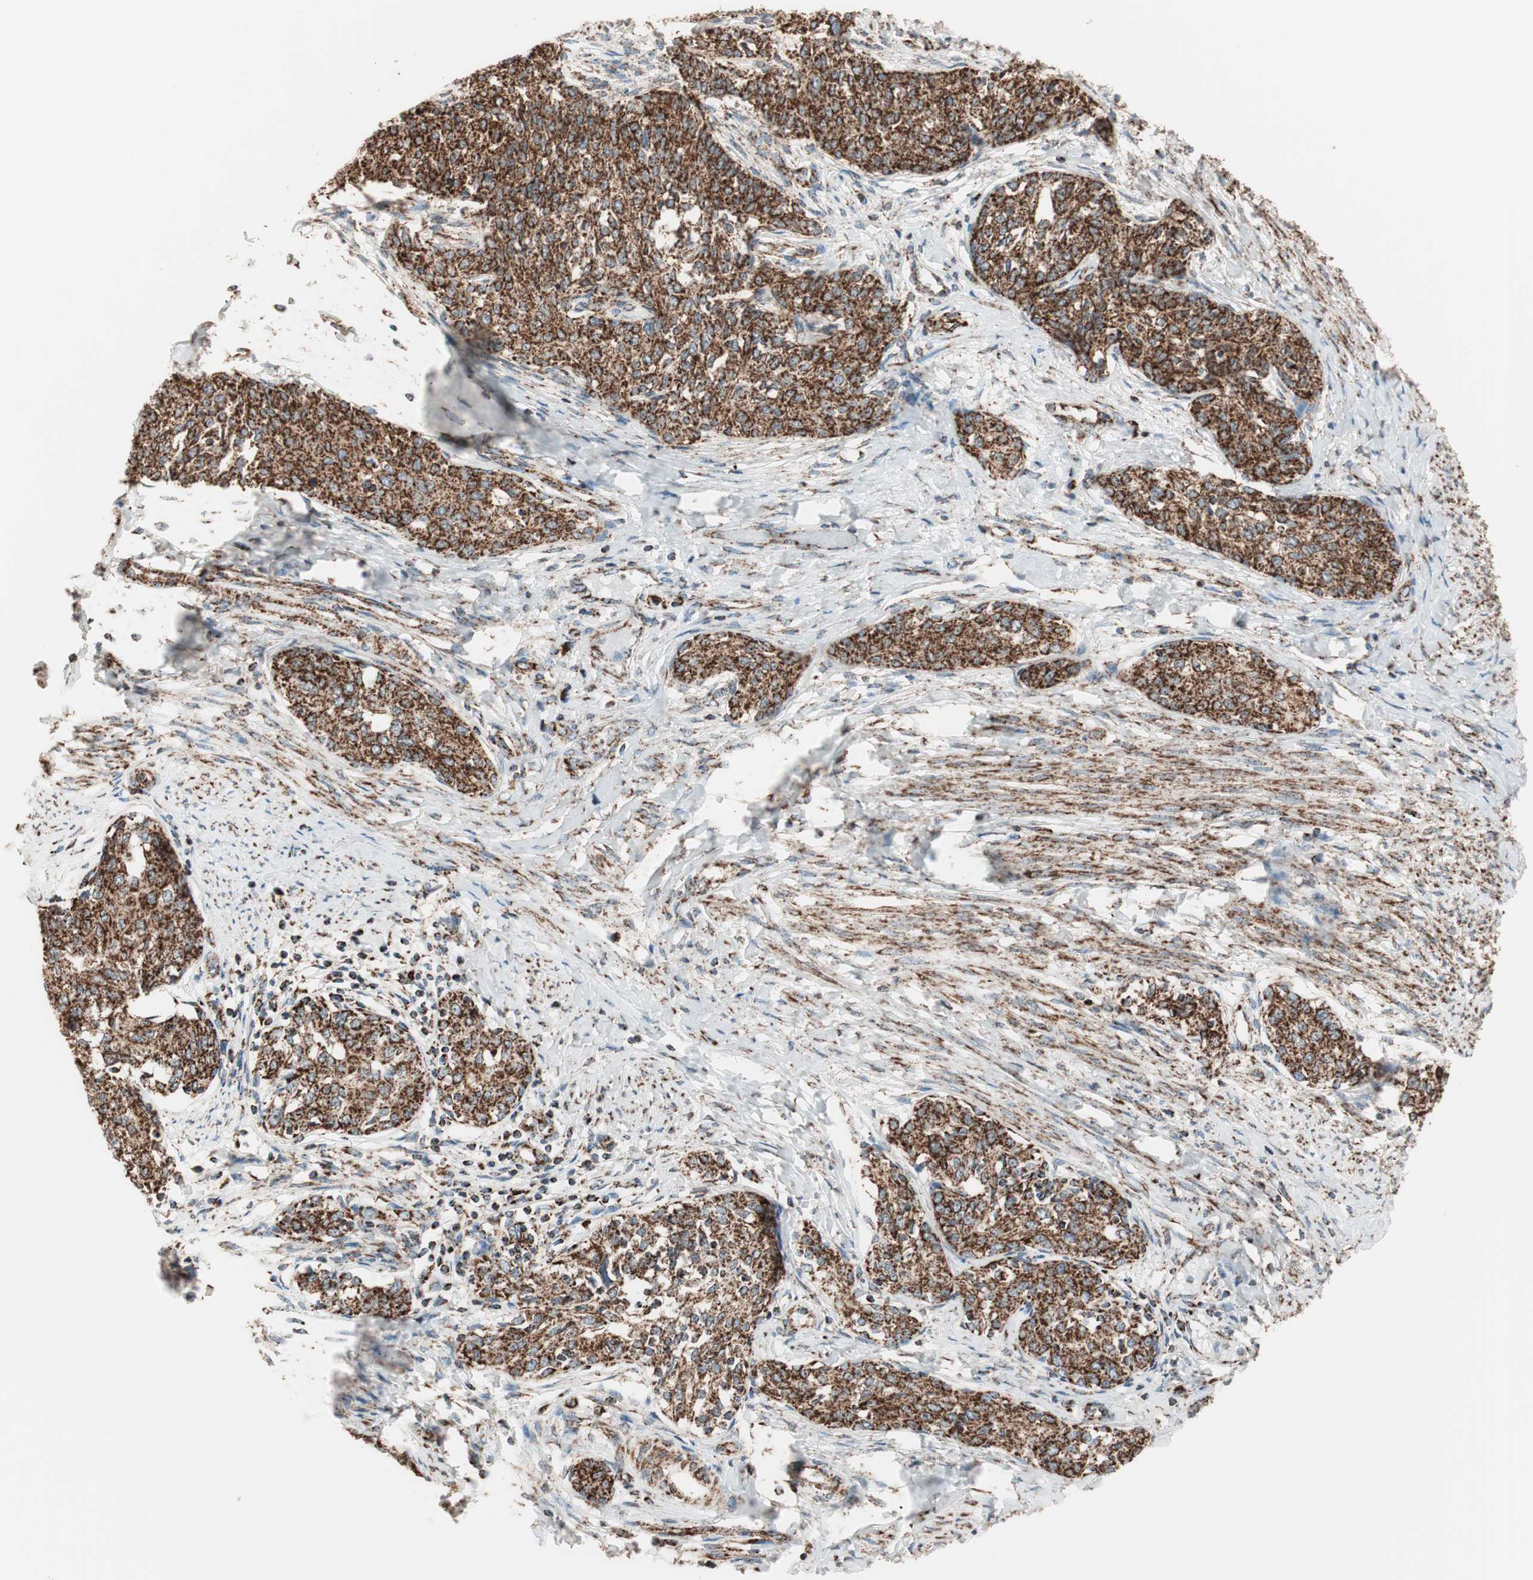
{"staining": {"intensity": "strong", "quantity": ">75%", "location": "cytoplasmic/membranous"}, "tissue": "cervical cancer", "cell_type": "Tumor cells", "image_type": "cancer", "snomed": [{"axis": "morphology", "description": "Squamous cell carcinoma, NOS"}, {"axis": "morphology", "description": "Adenocarcinoma, NOS"}, {"axis": "topography", "description": "Cervix"}], "caption": "Cervical cancer (squamous cell carcinoma) stained for a protein (brown) reveals strong cytoplasmic/membranous positive positivity in approximately >75% of tumor cells.", "gene": "TOMM22", "patient": {"sex": "female", "age": 52}}